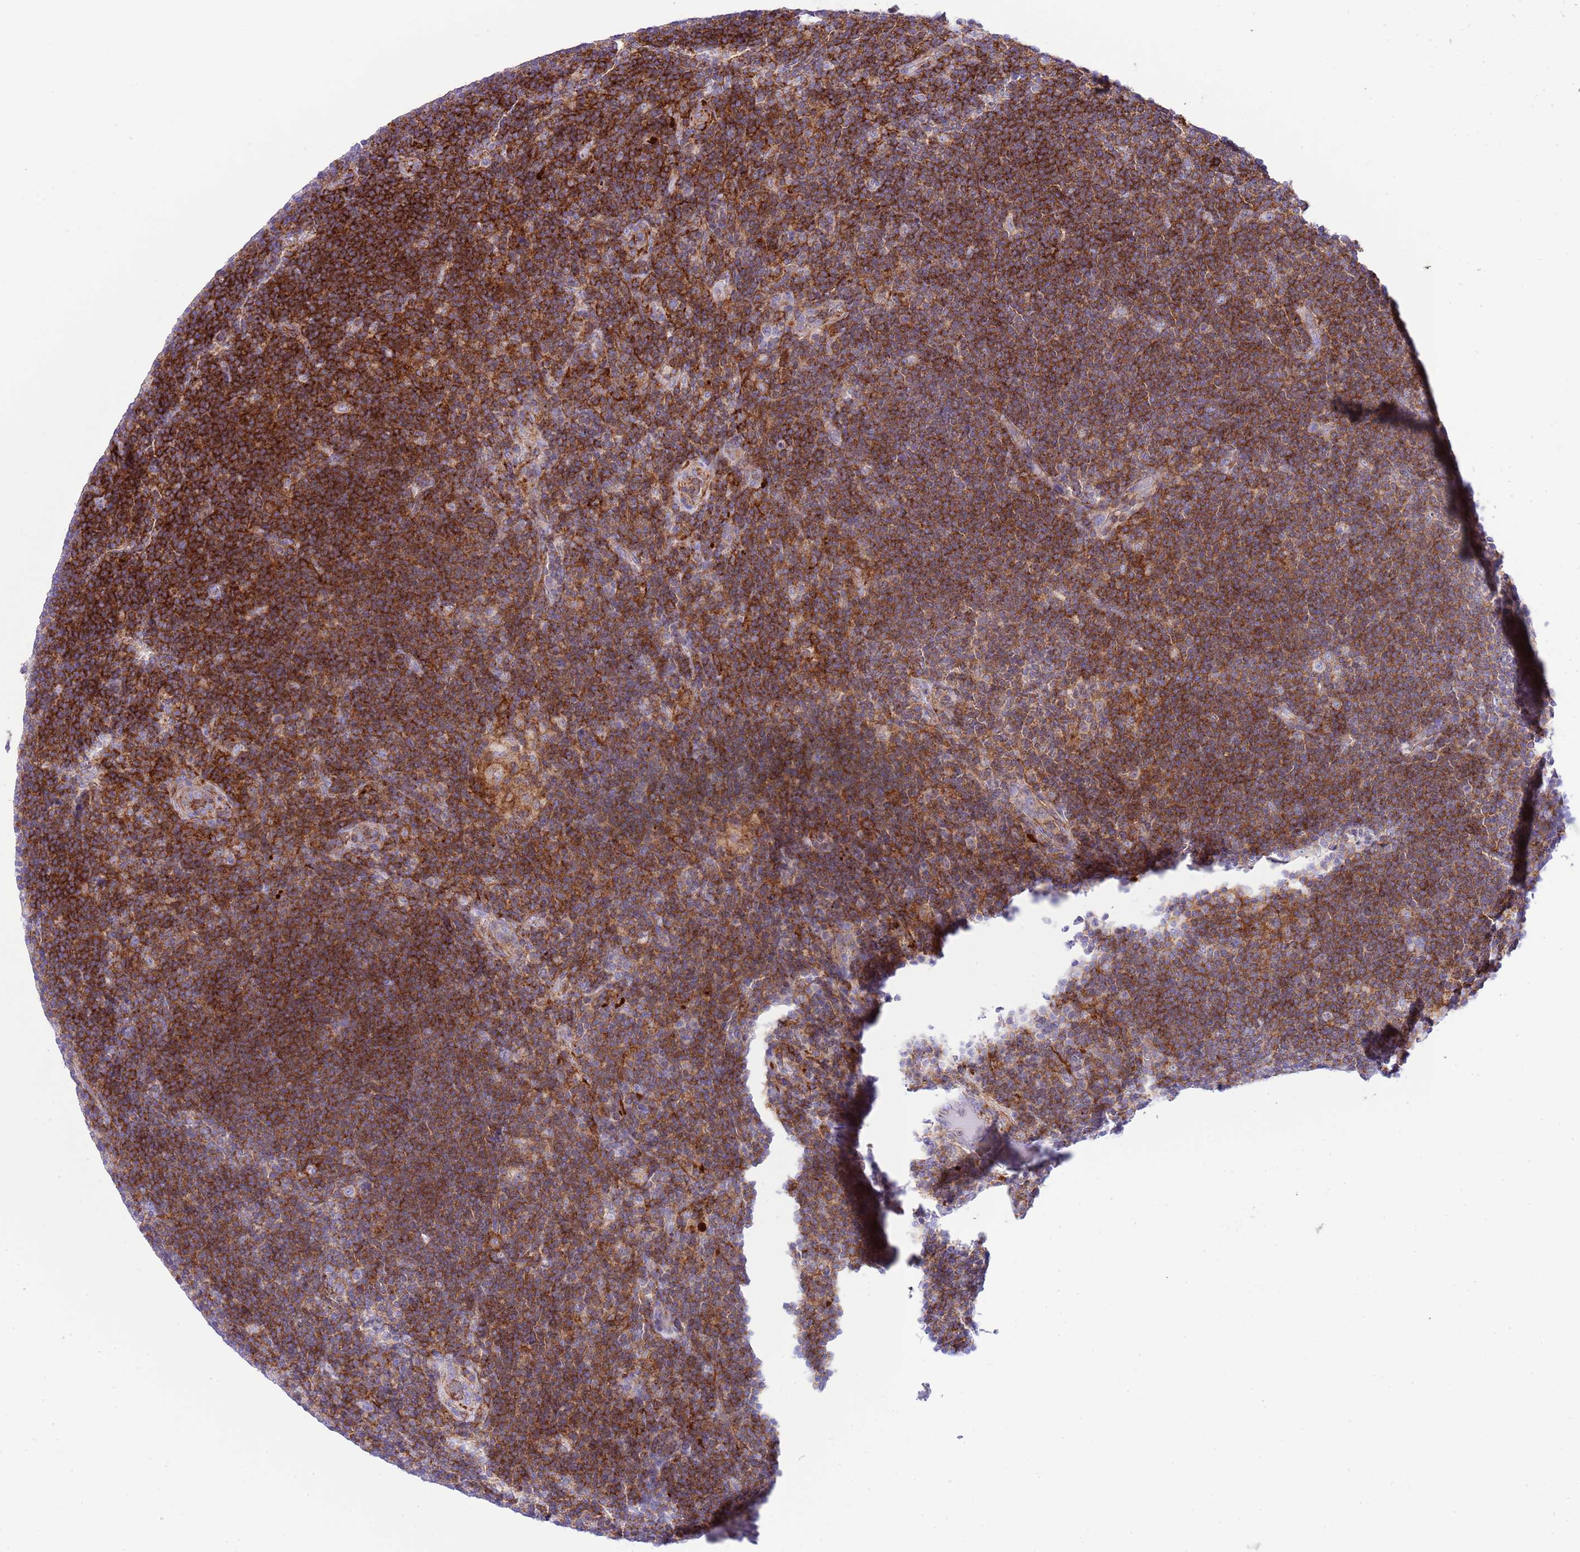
{"staining": {"intensity": "weak", "quantity": "<25%", "location": "cytoplasmic/membranous"}, "tissue": "lymphoma", "cell_type": "Tumor cells", "image_type": "cancer", "snomed": [{"axis": "morphology", "description": "Hodgkin's disease, NOS"}, {"axis": "topography", "description": "Lymph node"}], "caption": "The image demonstrates no significant positivity in tumor cells of lymphoma. (DAB (3,3'-diaminobenzidine) IHC visualized using brightfield microscopy, high magnification).", "gene": "ALDH3A1", "patient": {"sex": "female", "age": 57}}